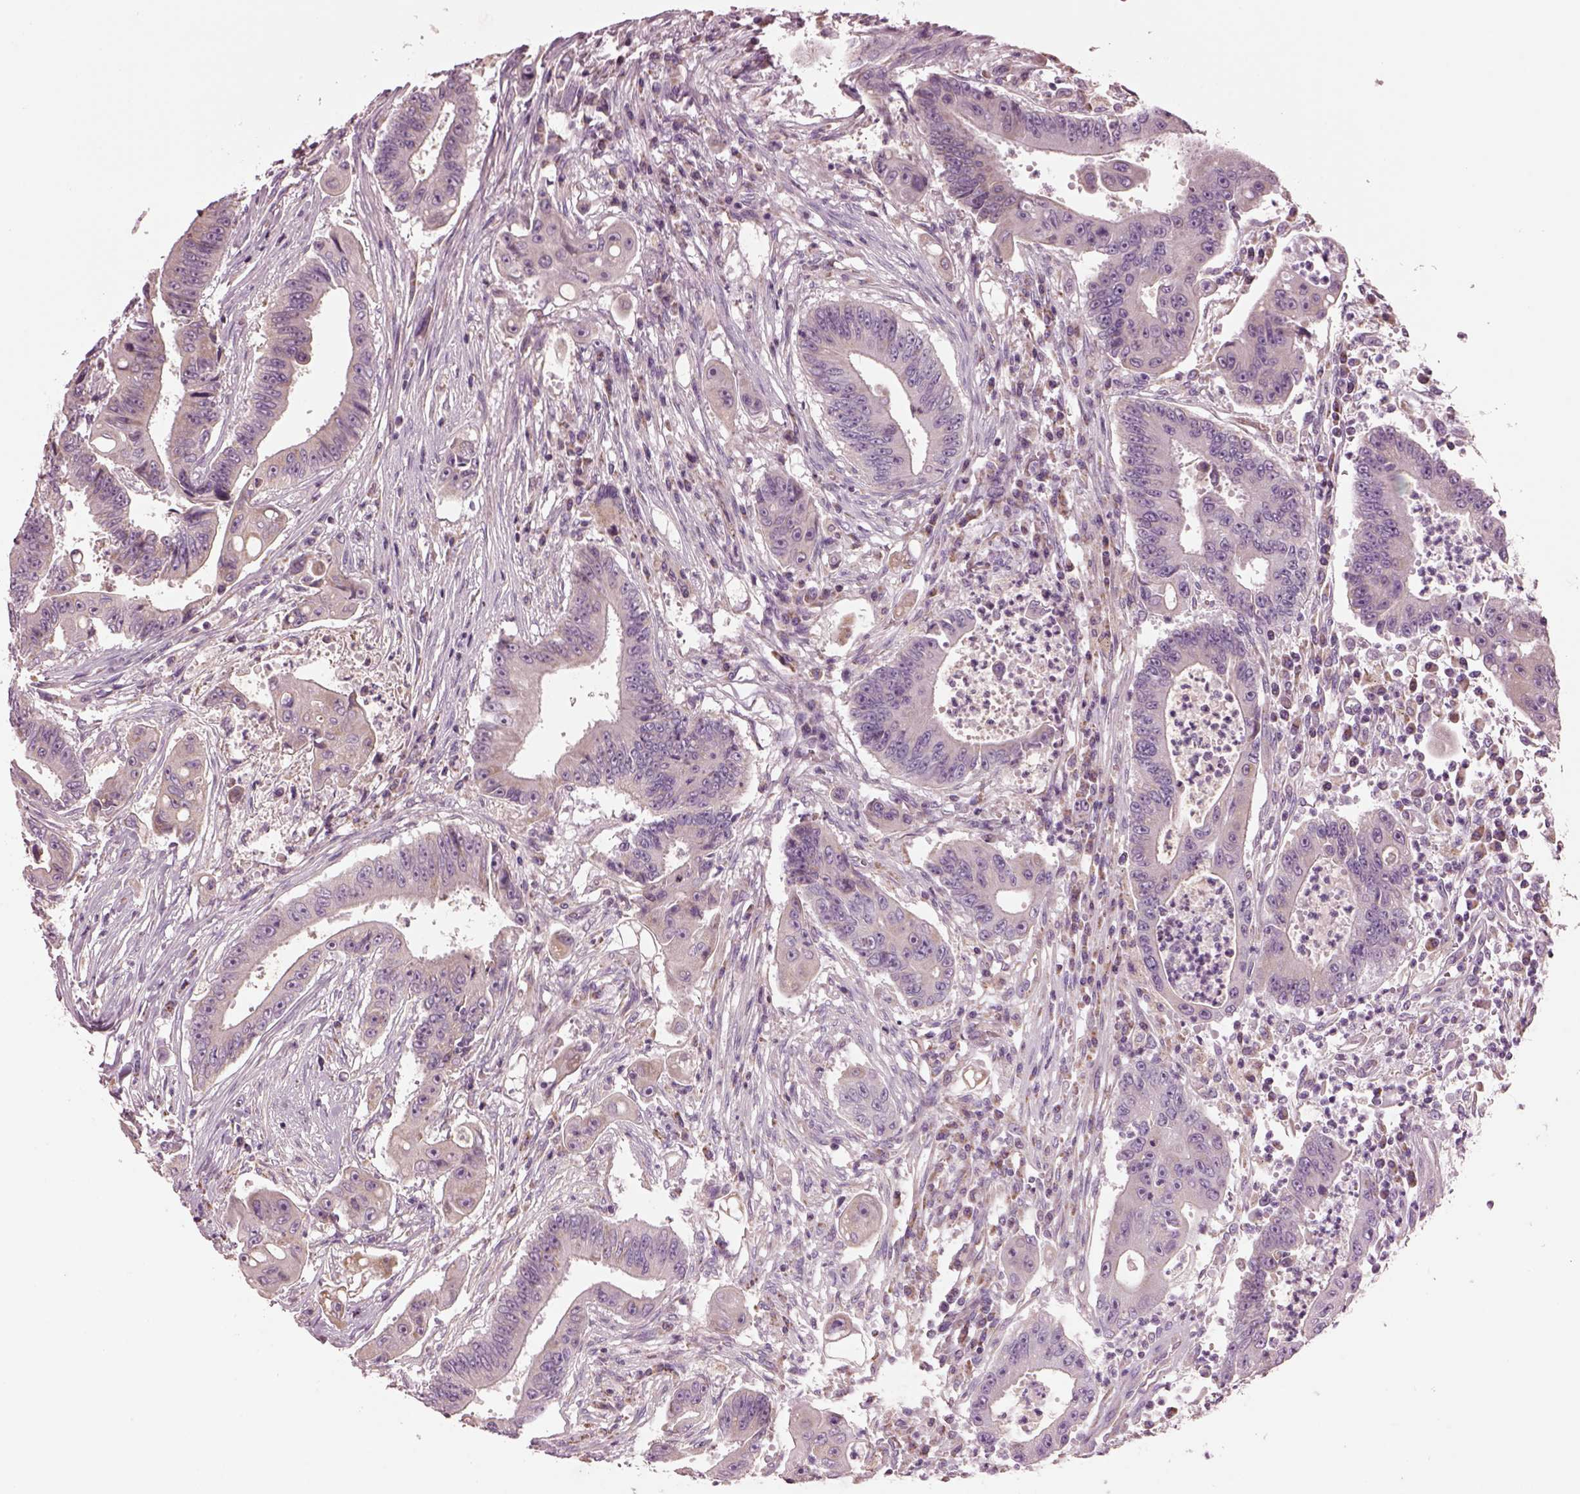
{"staining": {"intensity": "negative", "quantity": "none", "location": "none"}, "tissue": "colorectal cancer", "cell_type": "Tumor cells", "image_type": "cancer", "snomed": [{"axis": "morphology", "description": "Adenocarcinoma, NOS"}, {"axis": "topography", "description": "Rectum"}], "caption": "High power microscopy image of an immunohistochemistry (IHC) micrograph of colorectal cancer (adenocarcinoma), revealing no significant expression in tumor cells.", "gene": "SPATA7", "patient": {"sex": "male", "age": 54}}